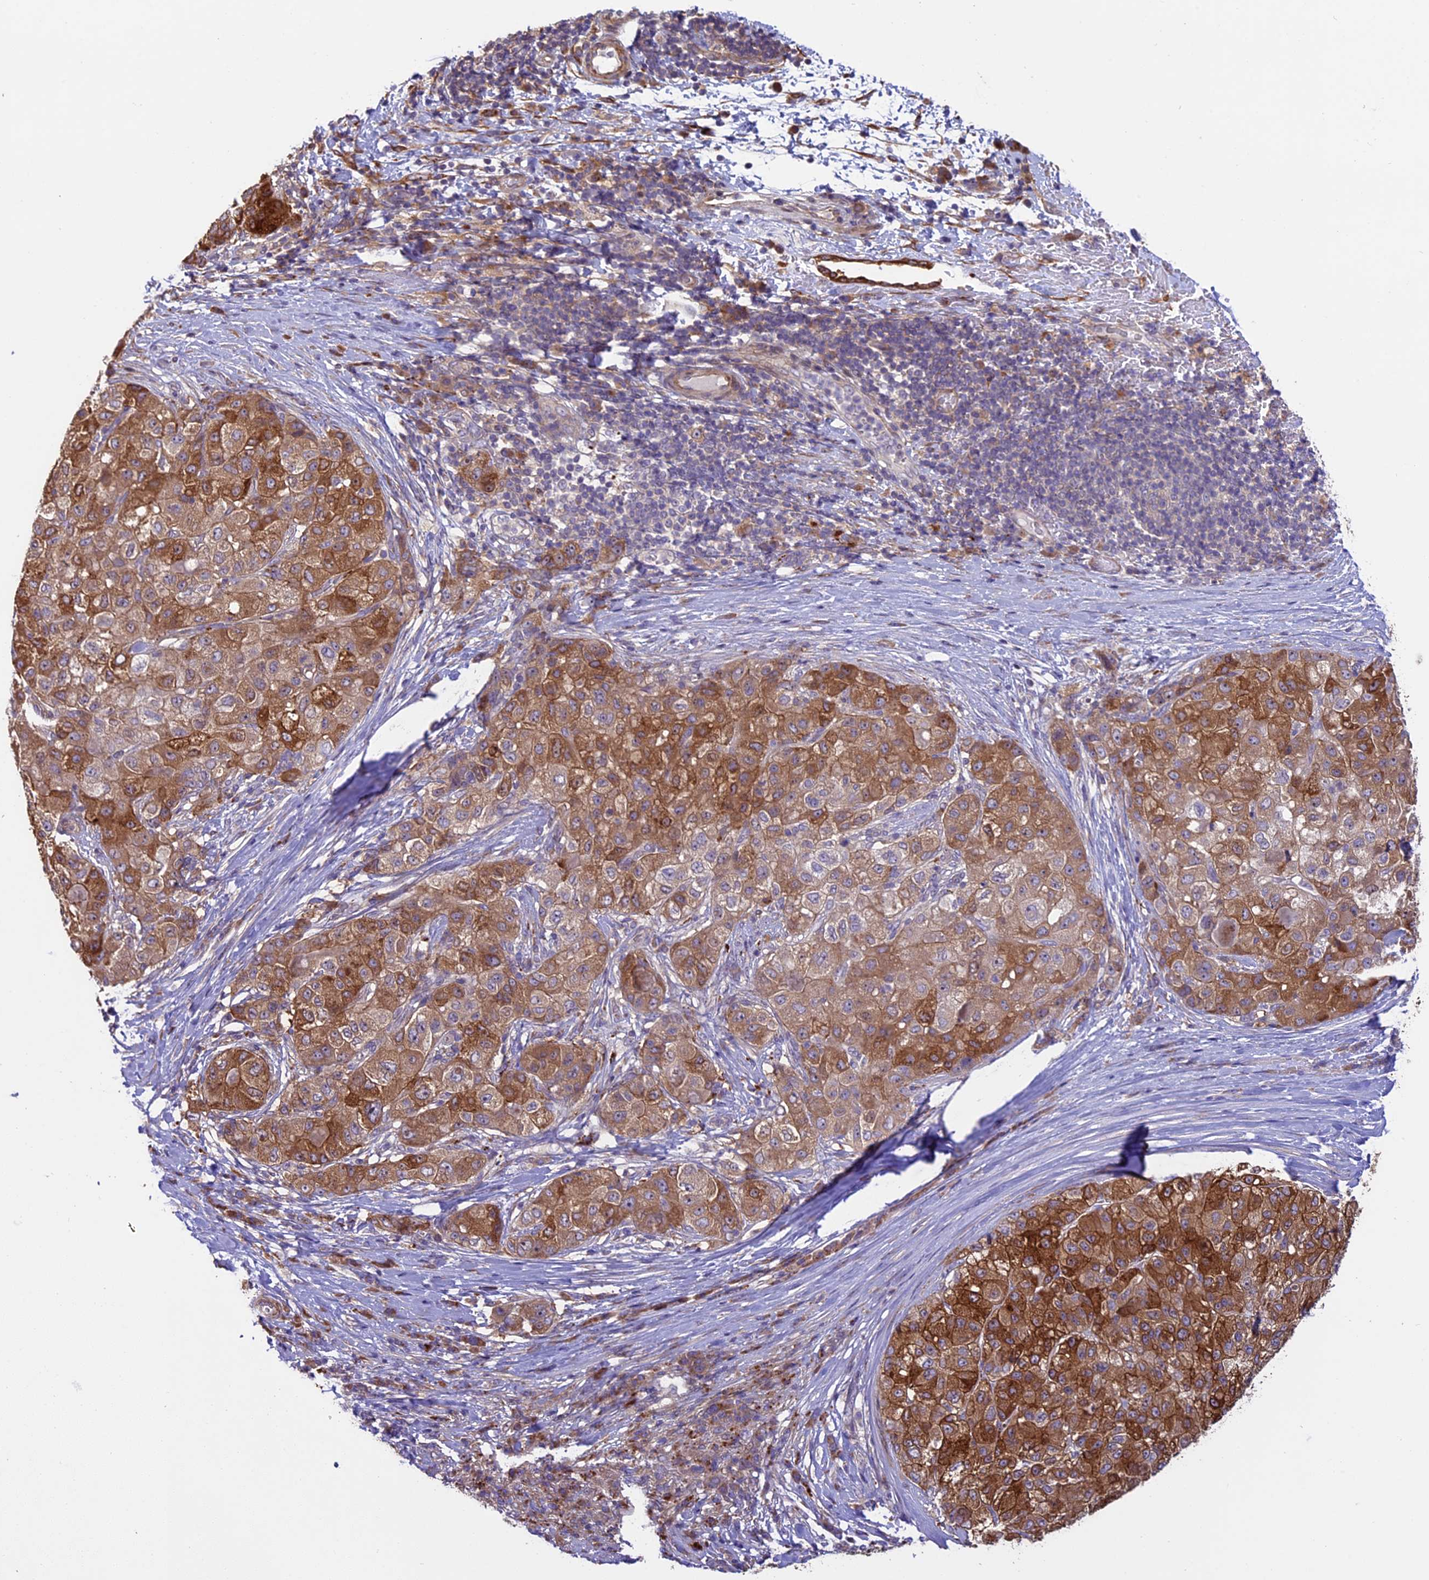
{"staining": {"intensity": "moderate", "quantity": ">75%", "location": "cytoplasmic/membranous"}, "tissue": "liver cancer", "cell_type": "Tumor cells", "image_type": "cancer", "snomed": [{"axis": "morphology", "description": "Carcinoma, Hepatocellular, NOS"}, {"axis": "topography", "description": "Liver"}], "caption": "A high-resolution histopathology image shows immunohistochemistry (IHC) staining of liver hepatocellular carcinoma, which exhibits moderate cytoplasmic/membranous expression in about >75% of tumor cells.", "gene": "SPIRE1", "patient": {"sex": "male", "age": 80}}